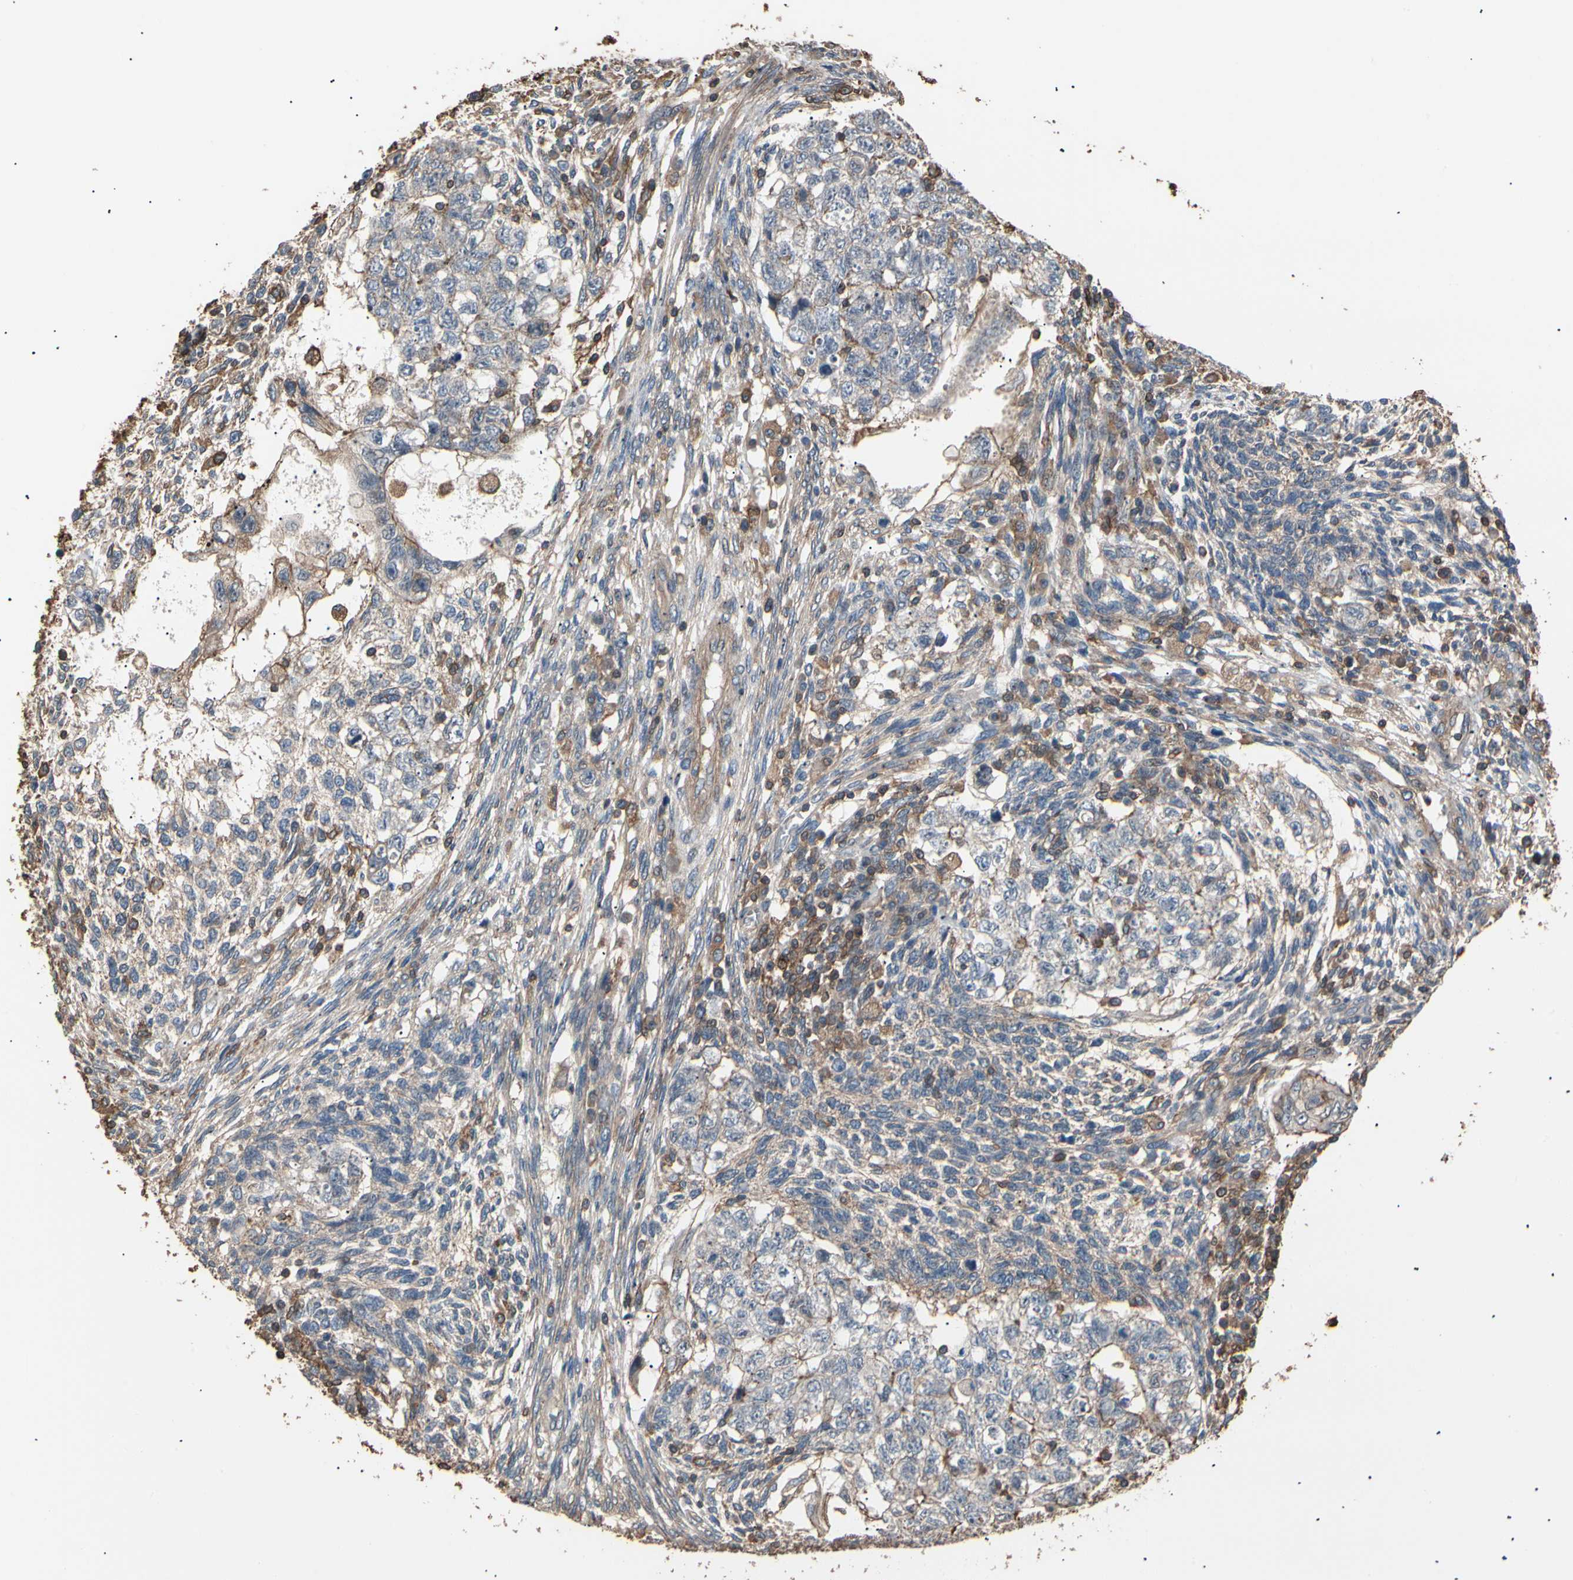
{"staining": {"intensity": "weak", "quantity": "<25%", "location": "cytoplasmic/membranous"}, "tissue": "testis cancer", "cell_type": "Tumor cells", "image_type": "cancer", "snomed": [{"axis": "morphology", "description": "Normal tissue, NOS"}, {"axis": "morphology", "description": "Carcinoma, Embryonal, NOS"}, {"axis": "topography", "description": "Testis"}], "caption": "Testis embryonal carcinoma stained for a protein using immunohistochemistry shows no staining tumor cells.", "gene": "MAPK13", "patient": {"sex": "male", "age": 36}}